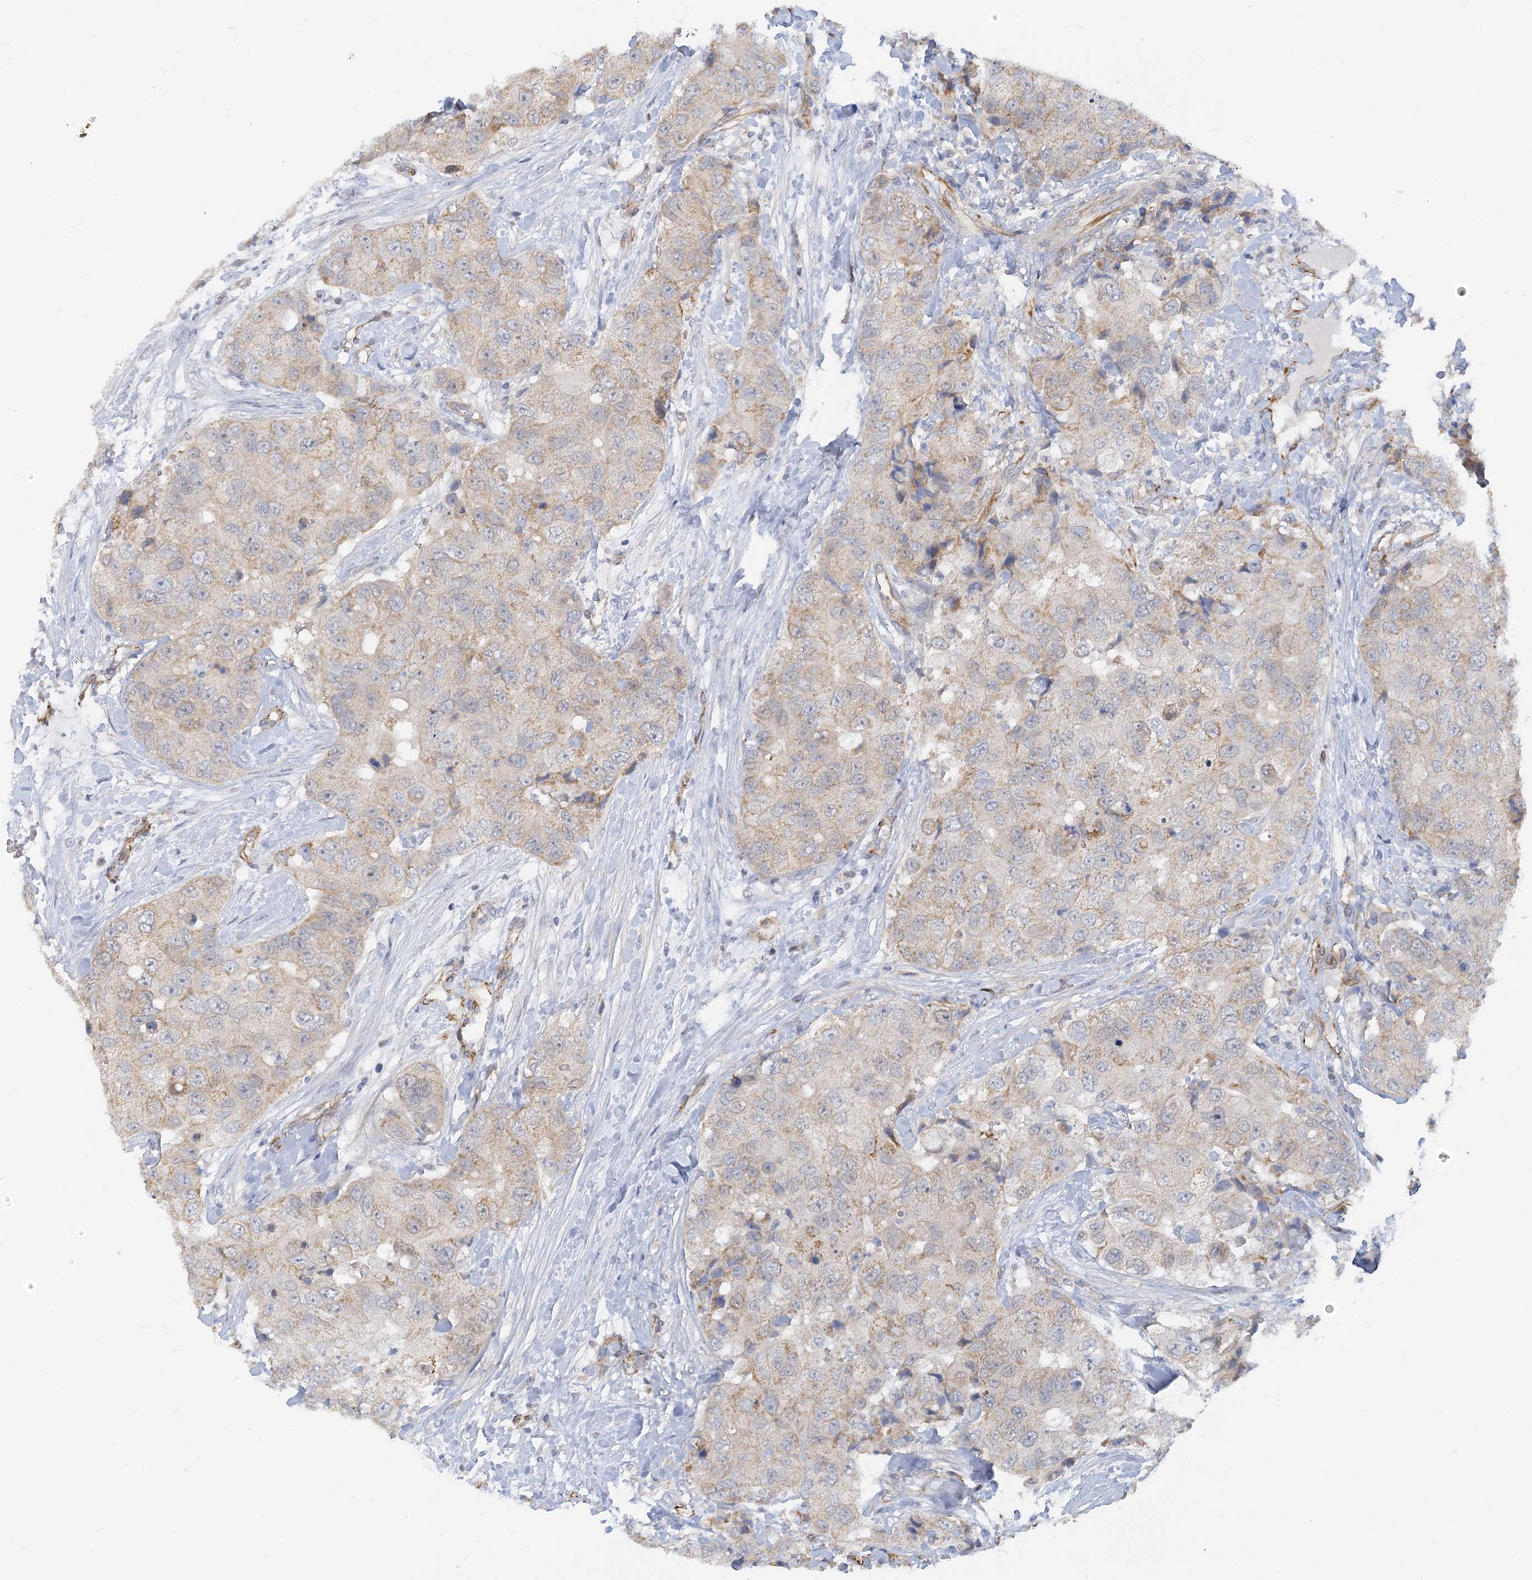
{"staining": {"intensity": "weak", "quantity": "<25%", "location": "cytoplasmic/membranous"}, "tissue": "breast cancer", "cell_type": "Tumor cells", "image_type": "cancer", "snomed": [{"axis": "morphology", "description": "Duct carcinoma"}, {"axis": "topography", "description": "Breast"}], "caption": "The image shows no significant positivity in tumor cells of breast cancer.", "gene": "NELL2", "patient": {"sex": "female", "age": 62}}